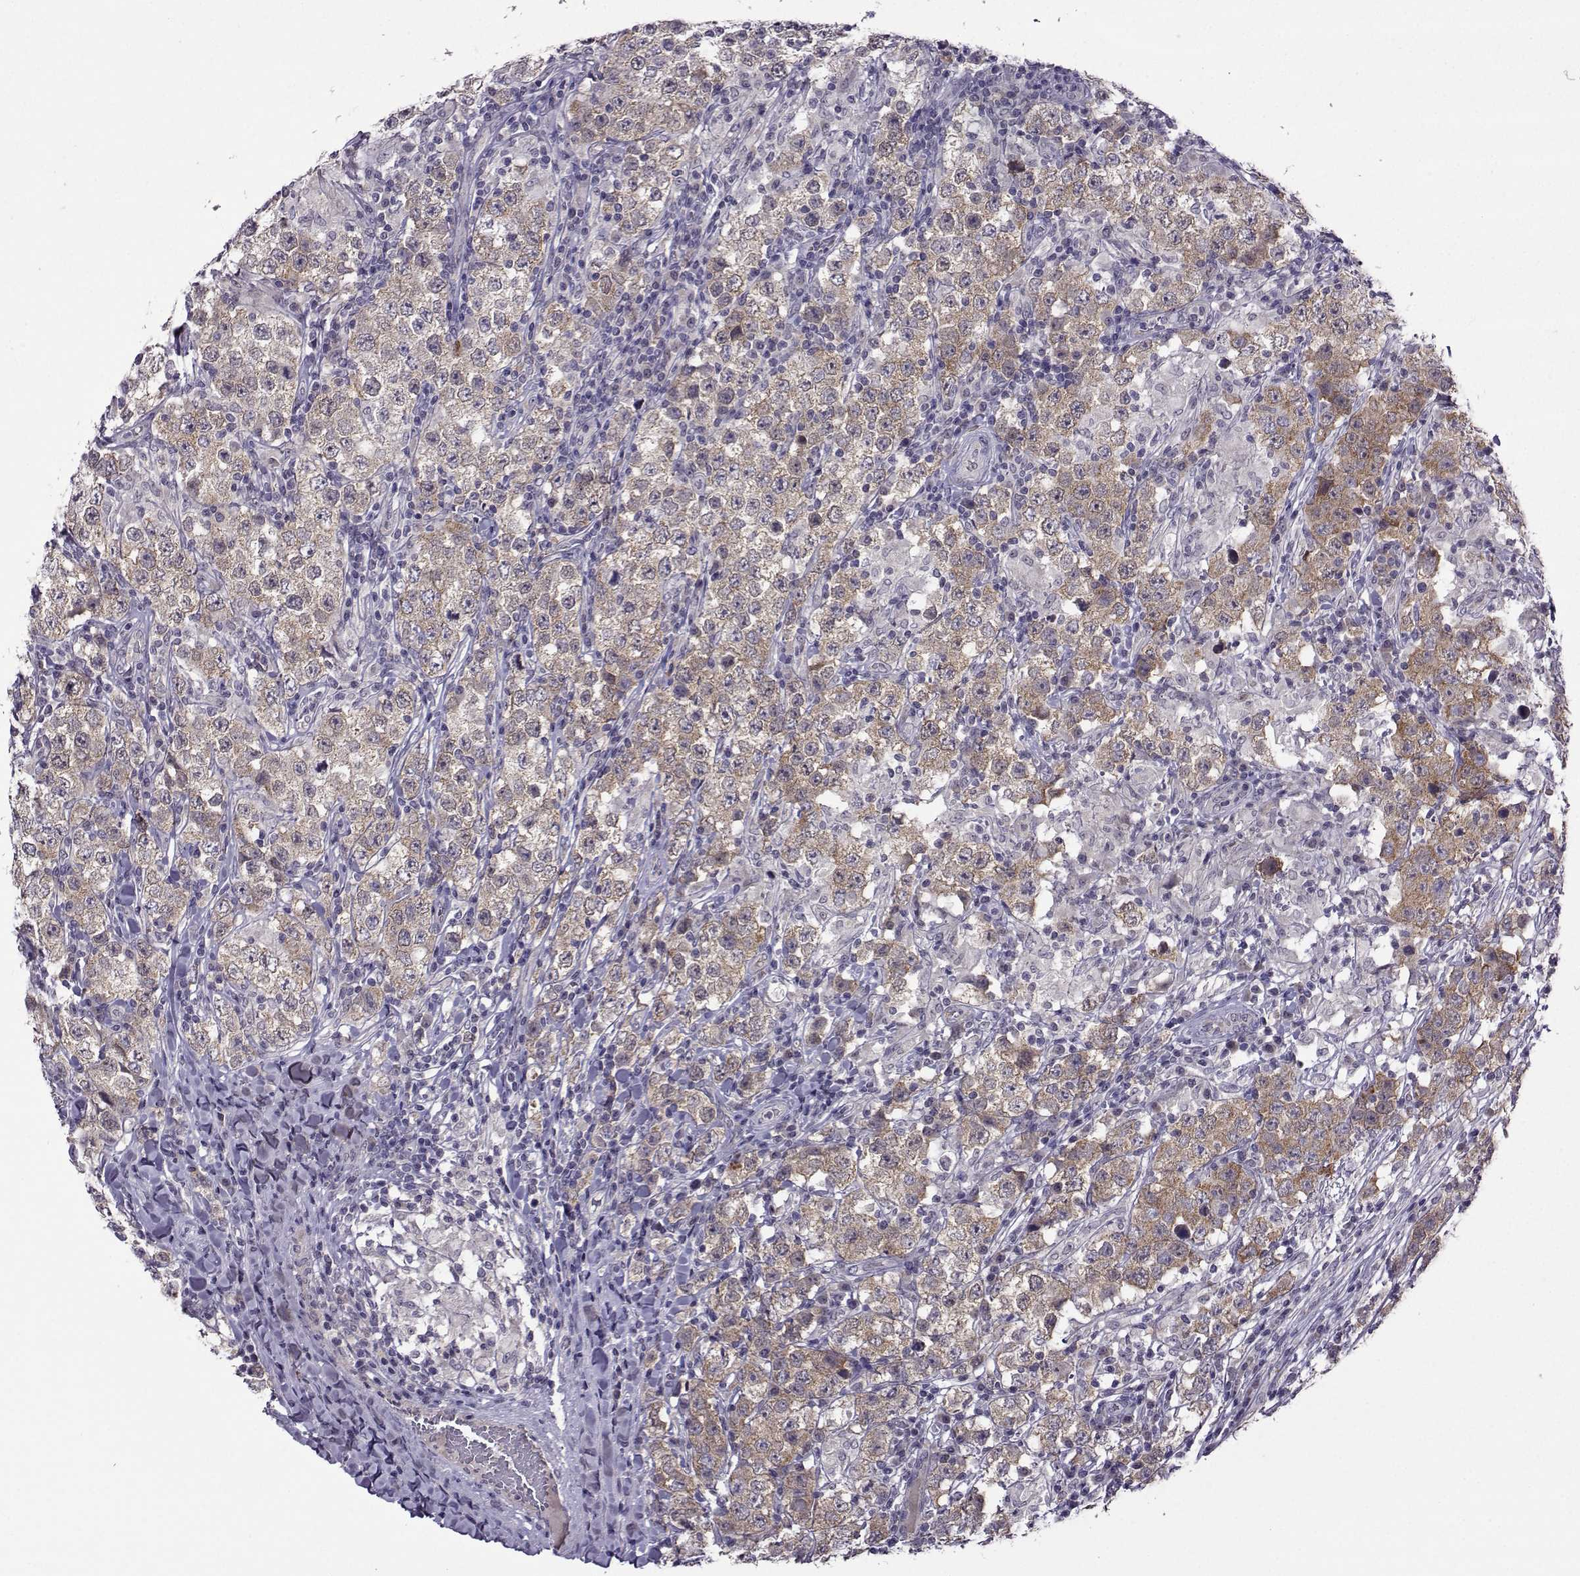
{"staining": {"intensity": "moderate", "quantity": "25%-75%", "location": "cytoplasmic/membranous"}, "tissue": "testis cancer", "cell_type": "Tumor cells", "image_type": "cancer", "snomed": [{"axis": "morphology", "description": "Seminoma, NOS"}, {"axis": "morphology", "description": "Carcinoma, Embryonal, NOS"}, {"axis": "topography", "description": "Testis"}], "caption": "Embryonal carcinoma (testis) stained for a protein (brown) exhibits moderate cytoplasmic/membranous positive expression in approximately 25%-75% of tumor cells.", "gene": "DDX20", "patient": {"sex": "male", "age": 41}}